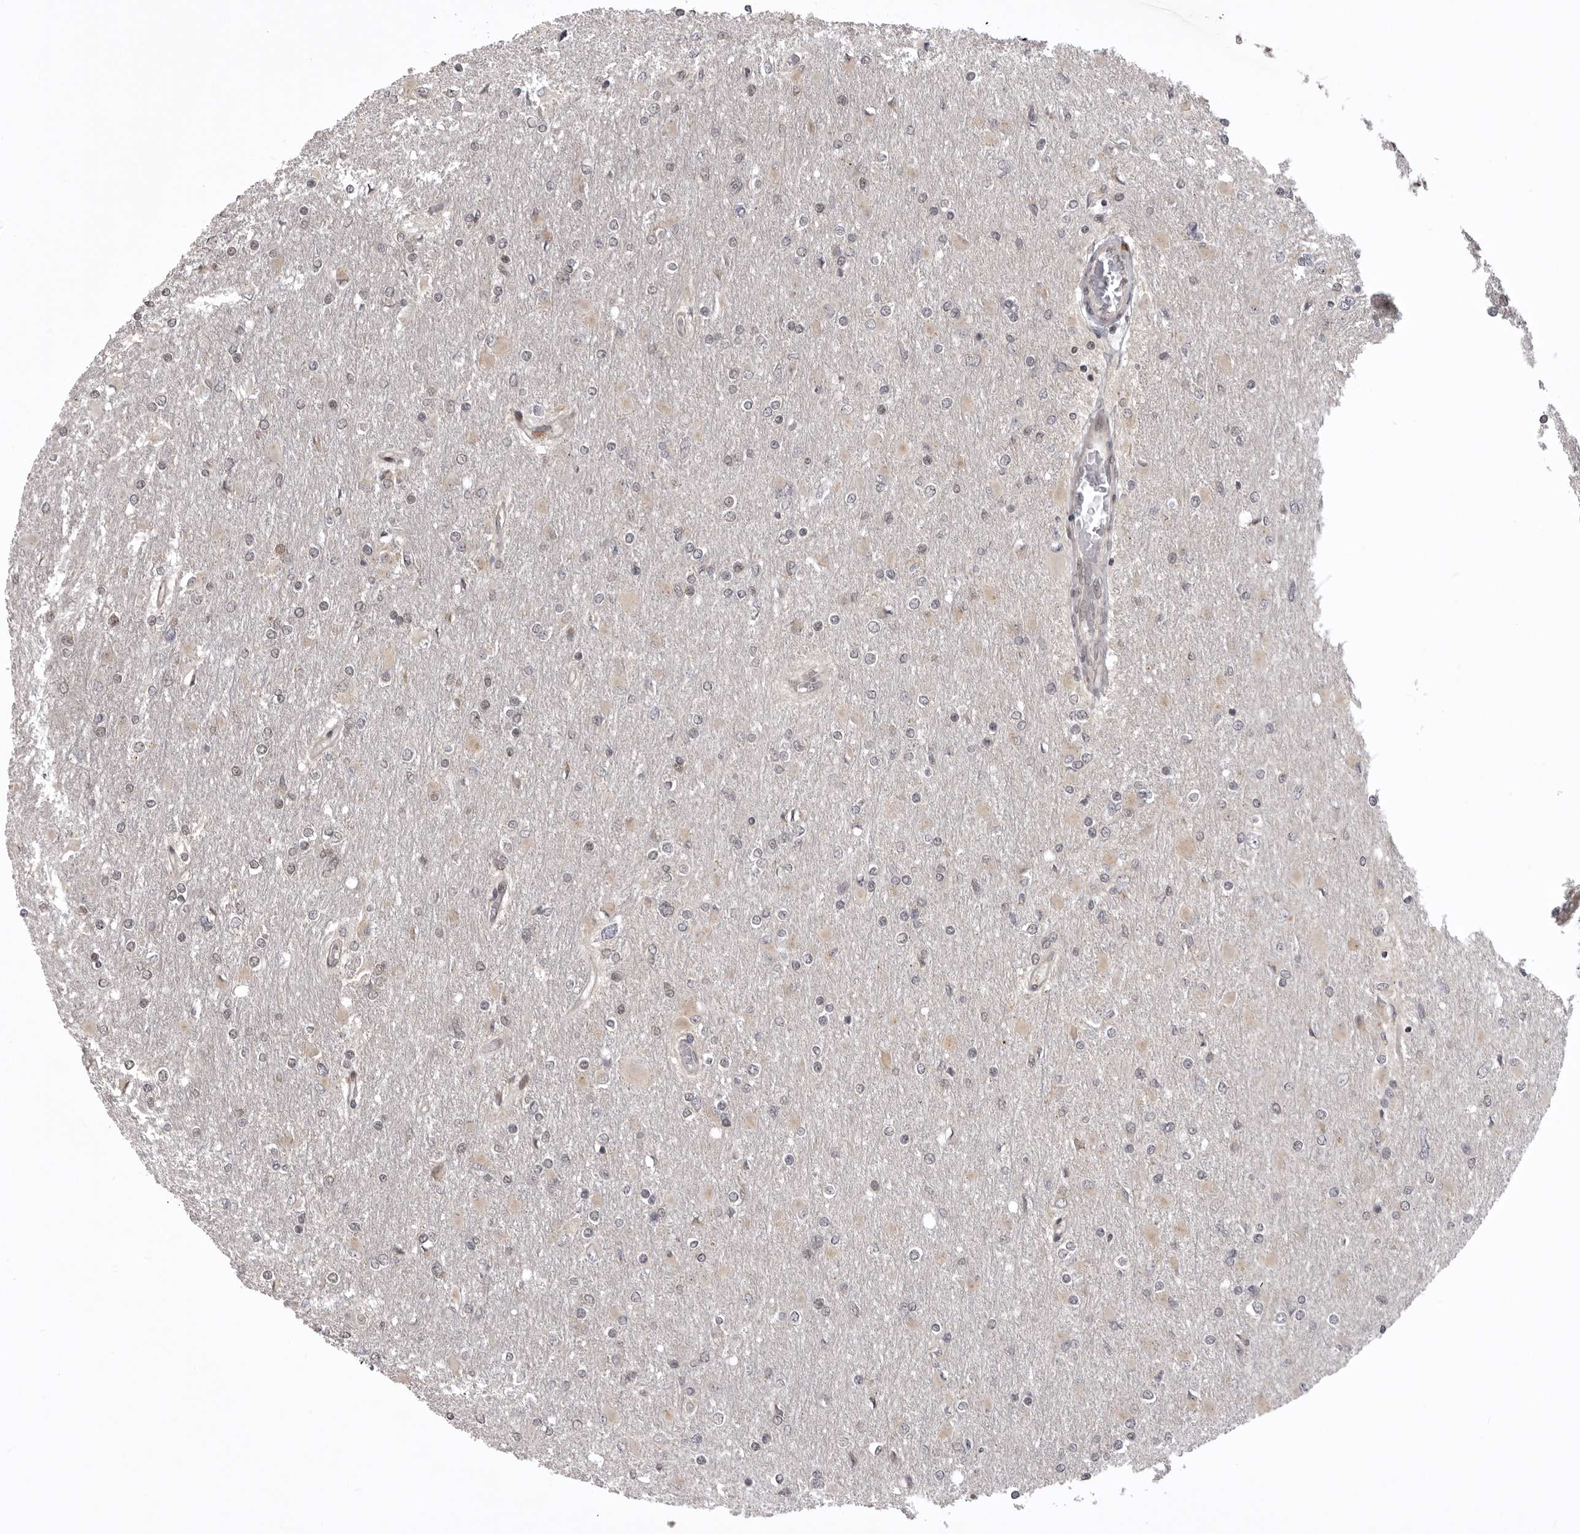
{"staining": {"intensity": "negative", "quantity": "none", "location": "none"}, "tissue": "glioma", "cell_type": "Tumor cells", "image_type": "cancer", "snomed": [{"axis": "morphology", "description": "Glioma, malignant, High grade"}, {"axis": "topography", "description": "Cerebral cortex"}], "caption": "Immunohistochemical staining of malignant glioma (high-grade) exhibits no significant staining in tumor cells. Nuclei are stained in blue.", "gene": "C1orf109", "patient": {"sex": "female", "age": 36}}